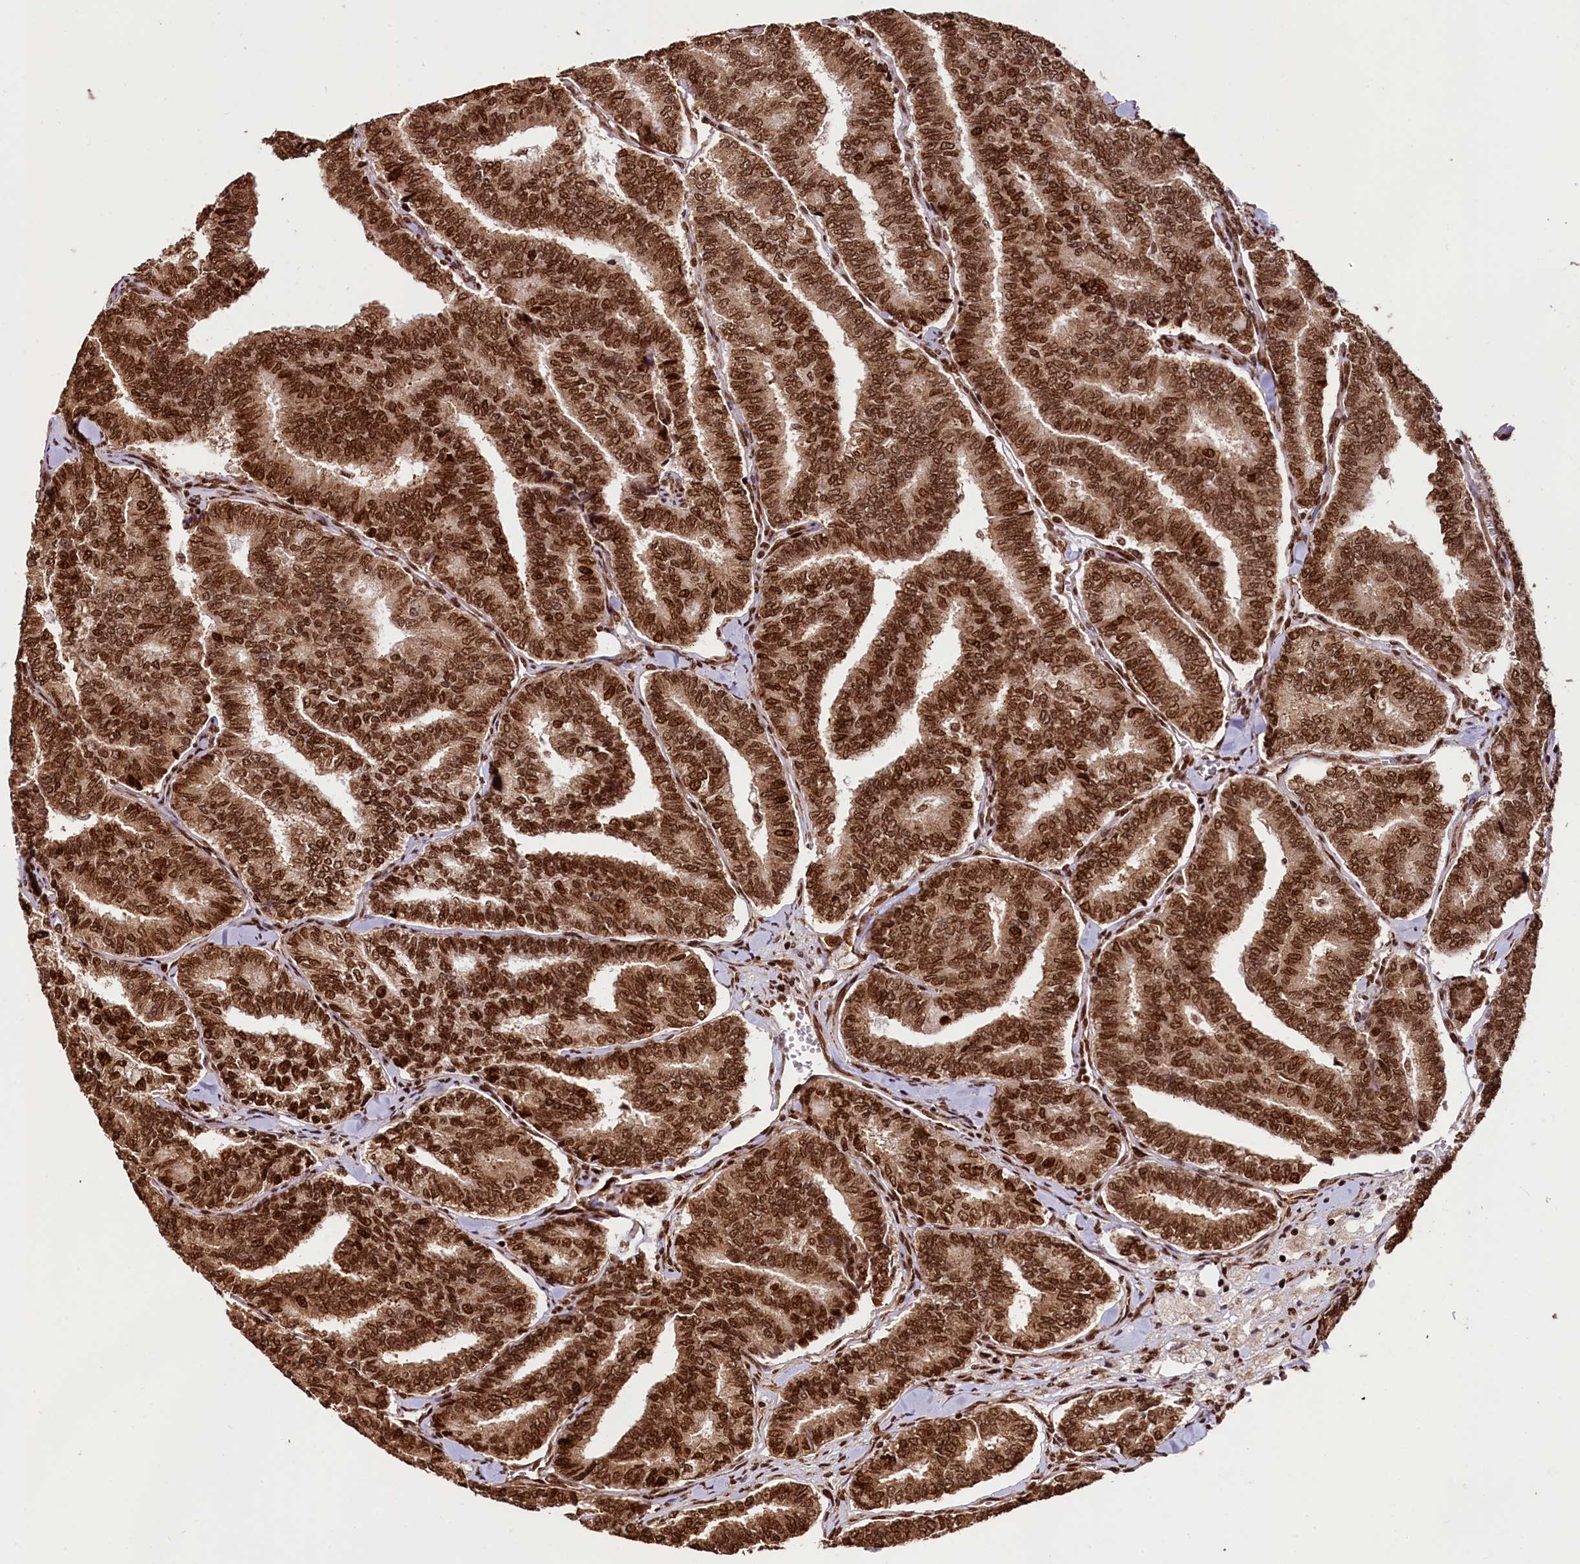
{"staining": {"intensity": "strong", "quantity": ">75%", "location": "nuclear"}, "tissue": "thyroid cancer", "cell_type": "Tumor cells", "image_type": "cancer", "snomed": [{"axis": "morphology", "description": "Papillary adenocarcinoma, NOS"}, {"axis": "topography", "description": "Thyroid gland"}], "caption": "Tumor cells demonstrate high levels of strong nuclear expression in about >75% of cells in thyroid cancer (papillary adenocarcinoma).", "gene": "PDS5B", "patient": {"sex": "female", "age": 35}}